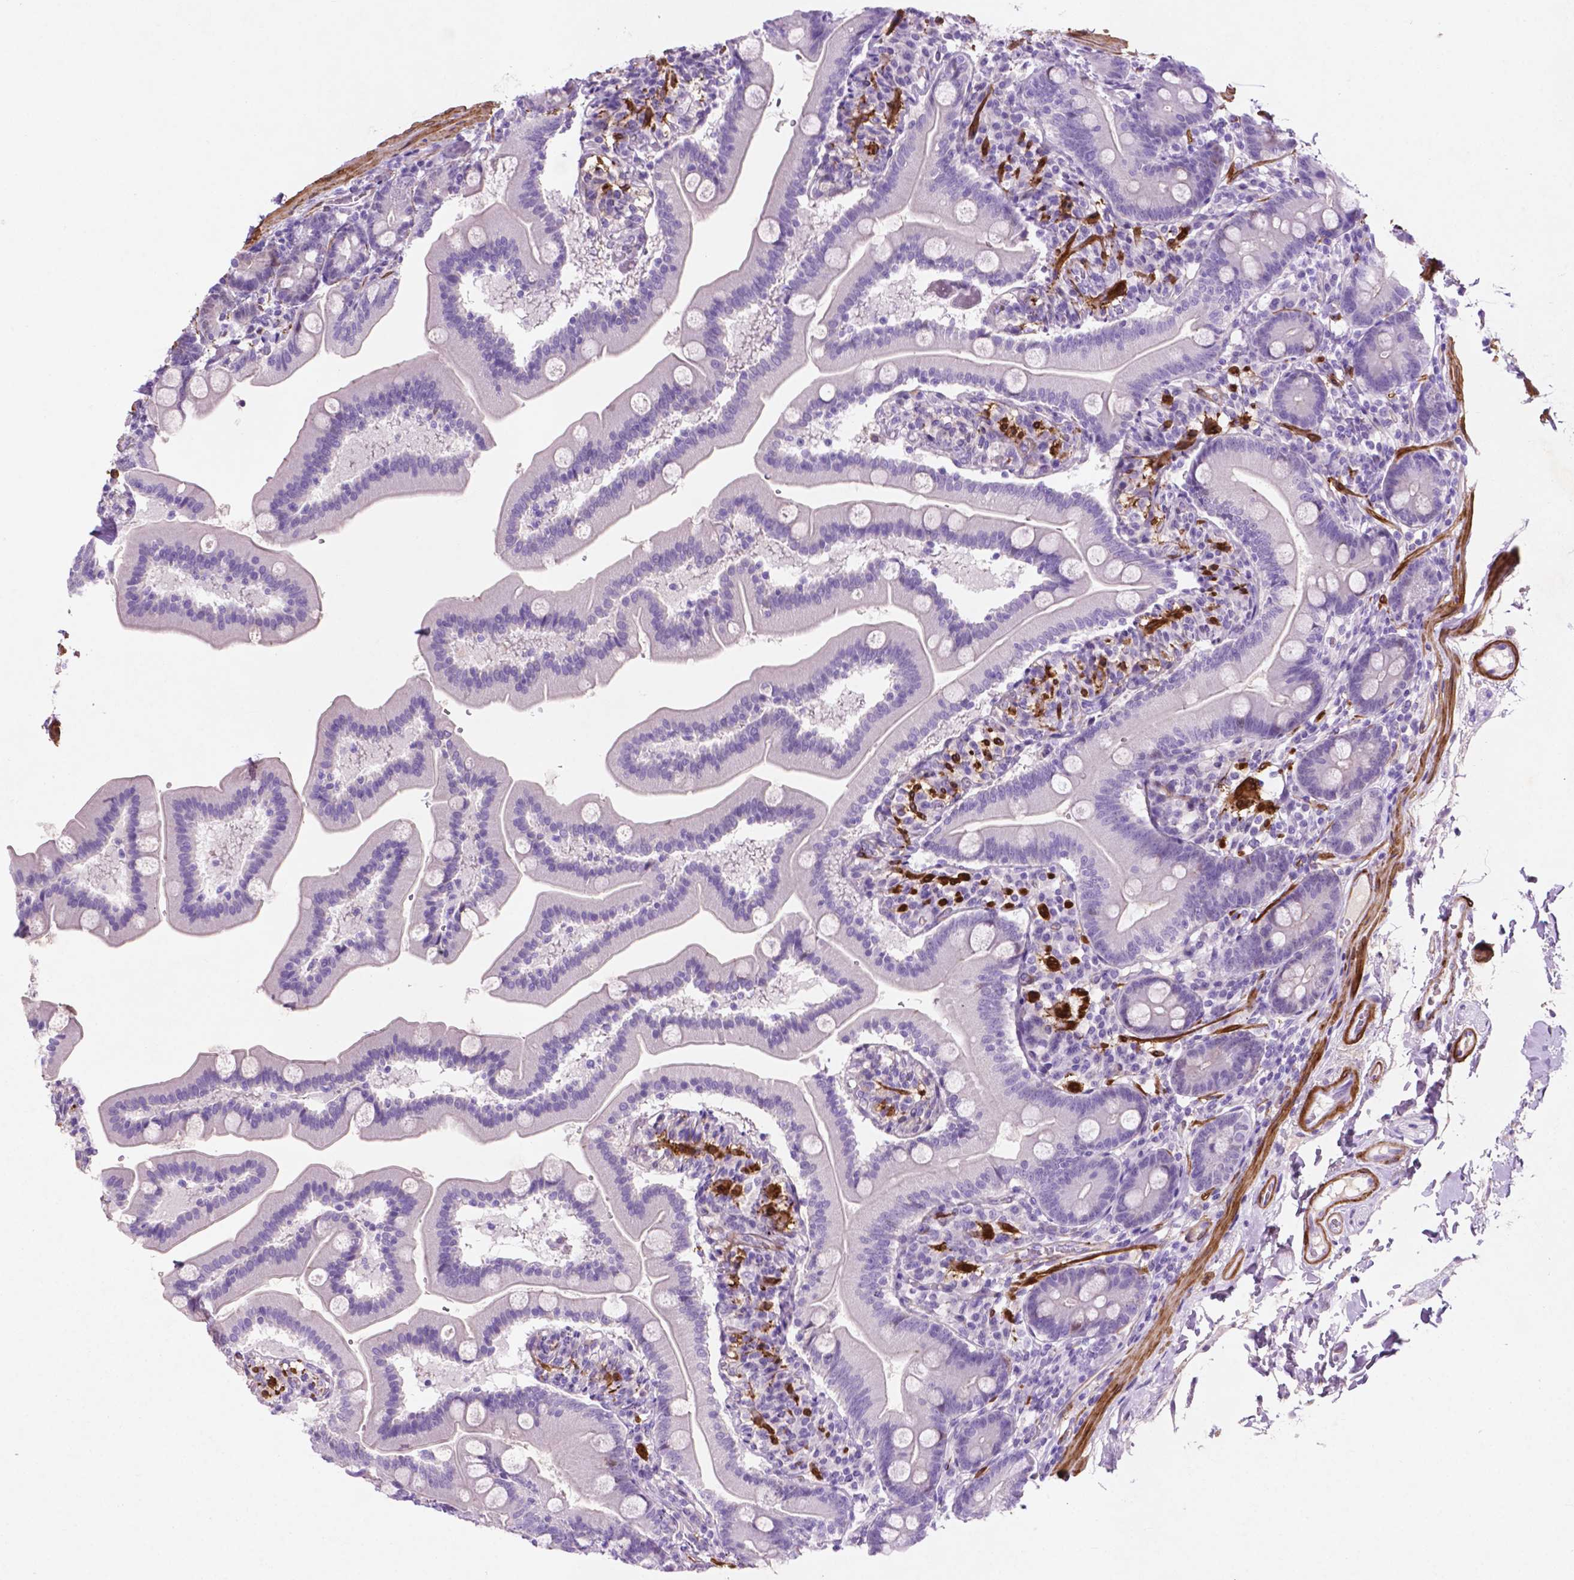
{"staining": {"intensity": "negative", "quantity": "none", "location": "none"}, "tissue": "duodenum", "cell_type": "Glandular cells", "image_type": "normal", "snomed": [{"axis": "morphology", "description": "Normal tissue, NOS"}, {"axis": "topography", "description": "Duodenum"}], "caption": "Histopathology image shows no protein staining in glandular cells of normal duodenum. Nuclei are stained in blue.", "gene": "ASPG", "patient": {"sex": "female", "age": 67}}